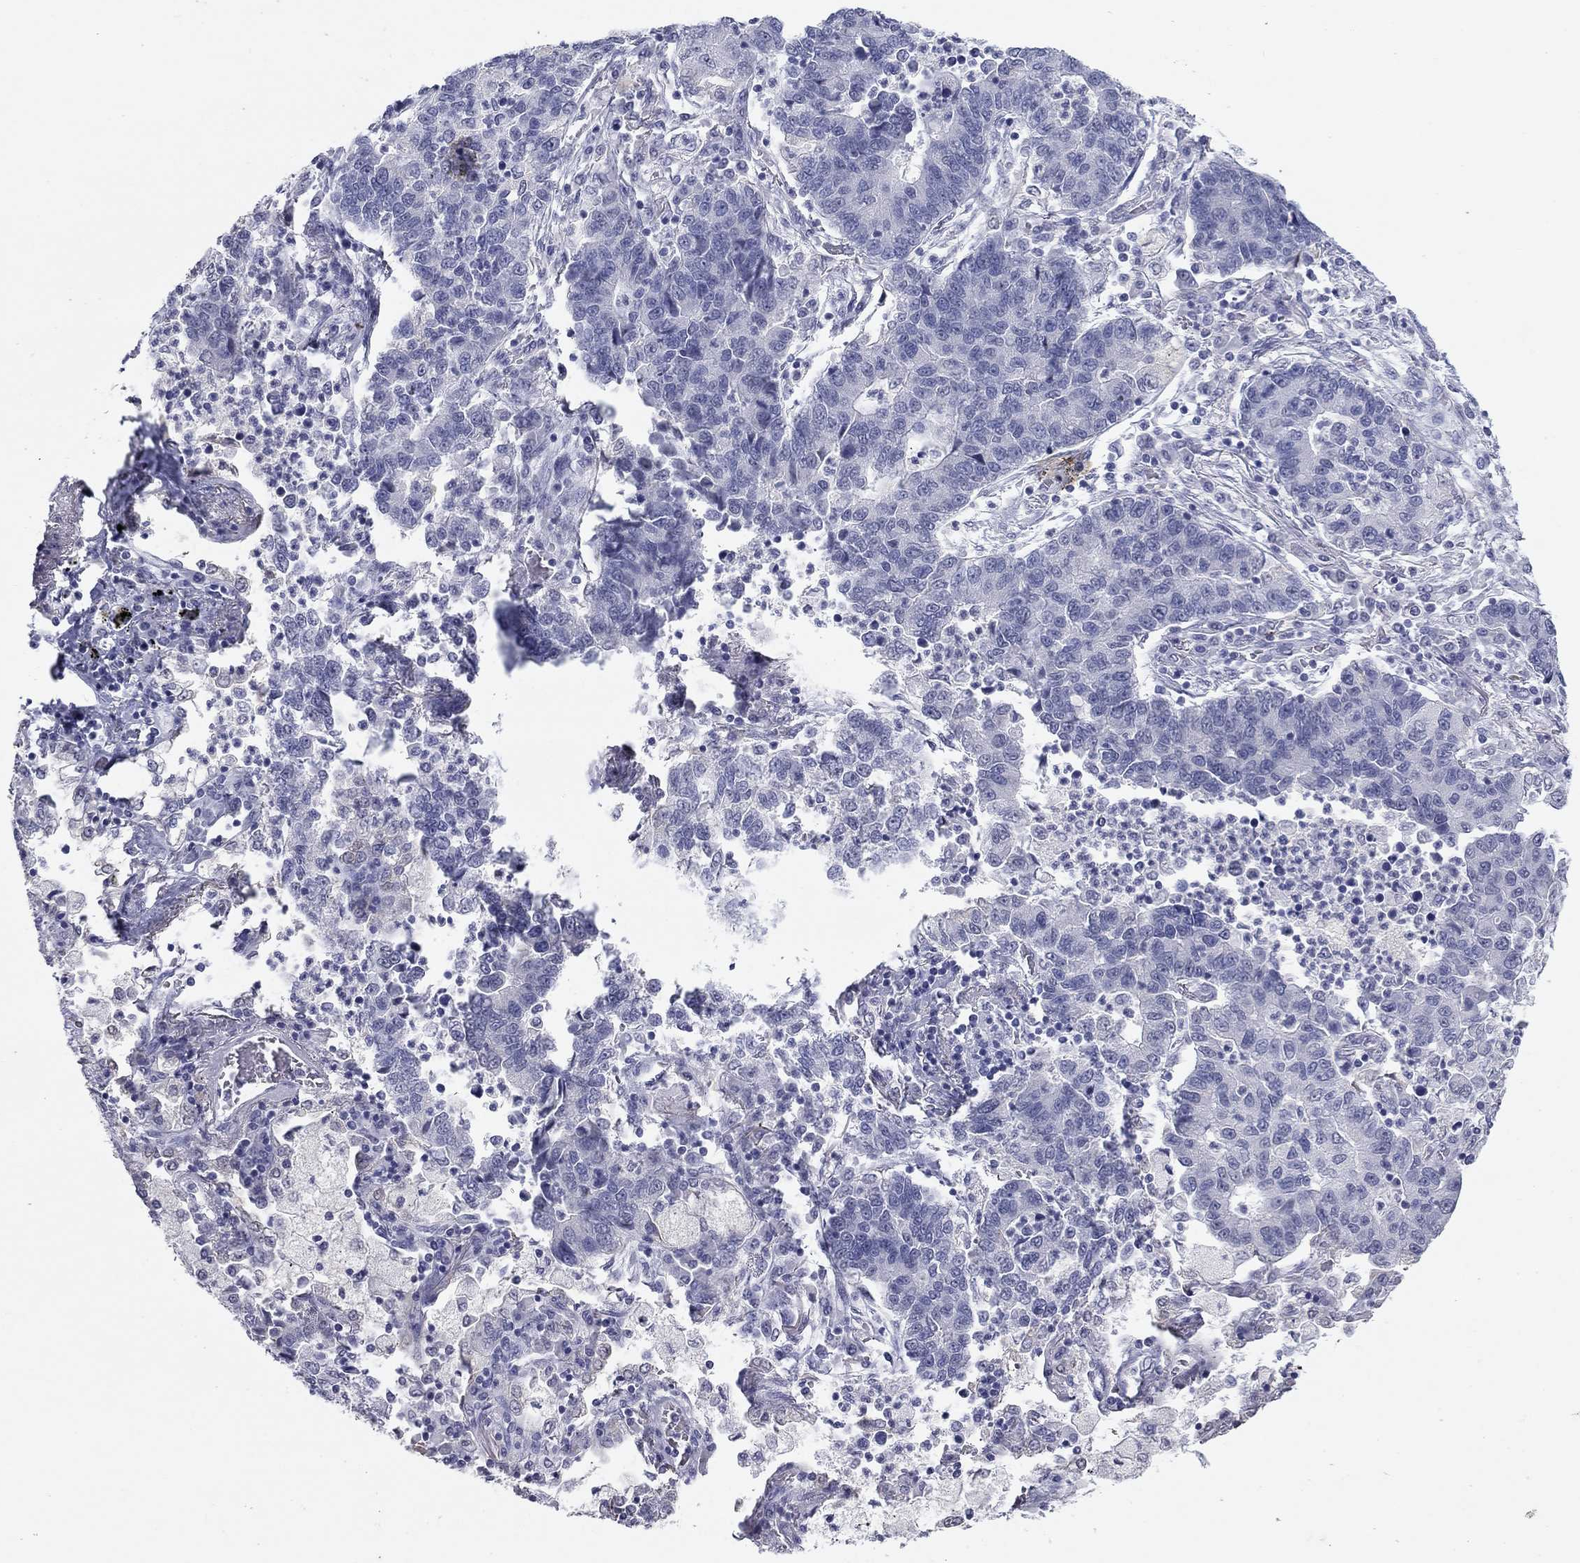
{"staining": {"intensity": "negative", "quantity": "none", "location": "none"}, "tissue": "lung cancer", "cell_type": "Tumor cells", "image_type": "cancer", "snomed": [{"axis": "morphology", "description": "Adenocarcinoma, NOS"}, {"axis": "topography", "description": "Lung"}], "caption": "This is an IHC histopathology image of human lung adenocarcinoma. There is no staining in tumor cells.", "gene": "KRT75", "patient": {"sex": "female", "age": 57}}